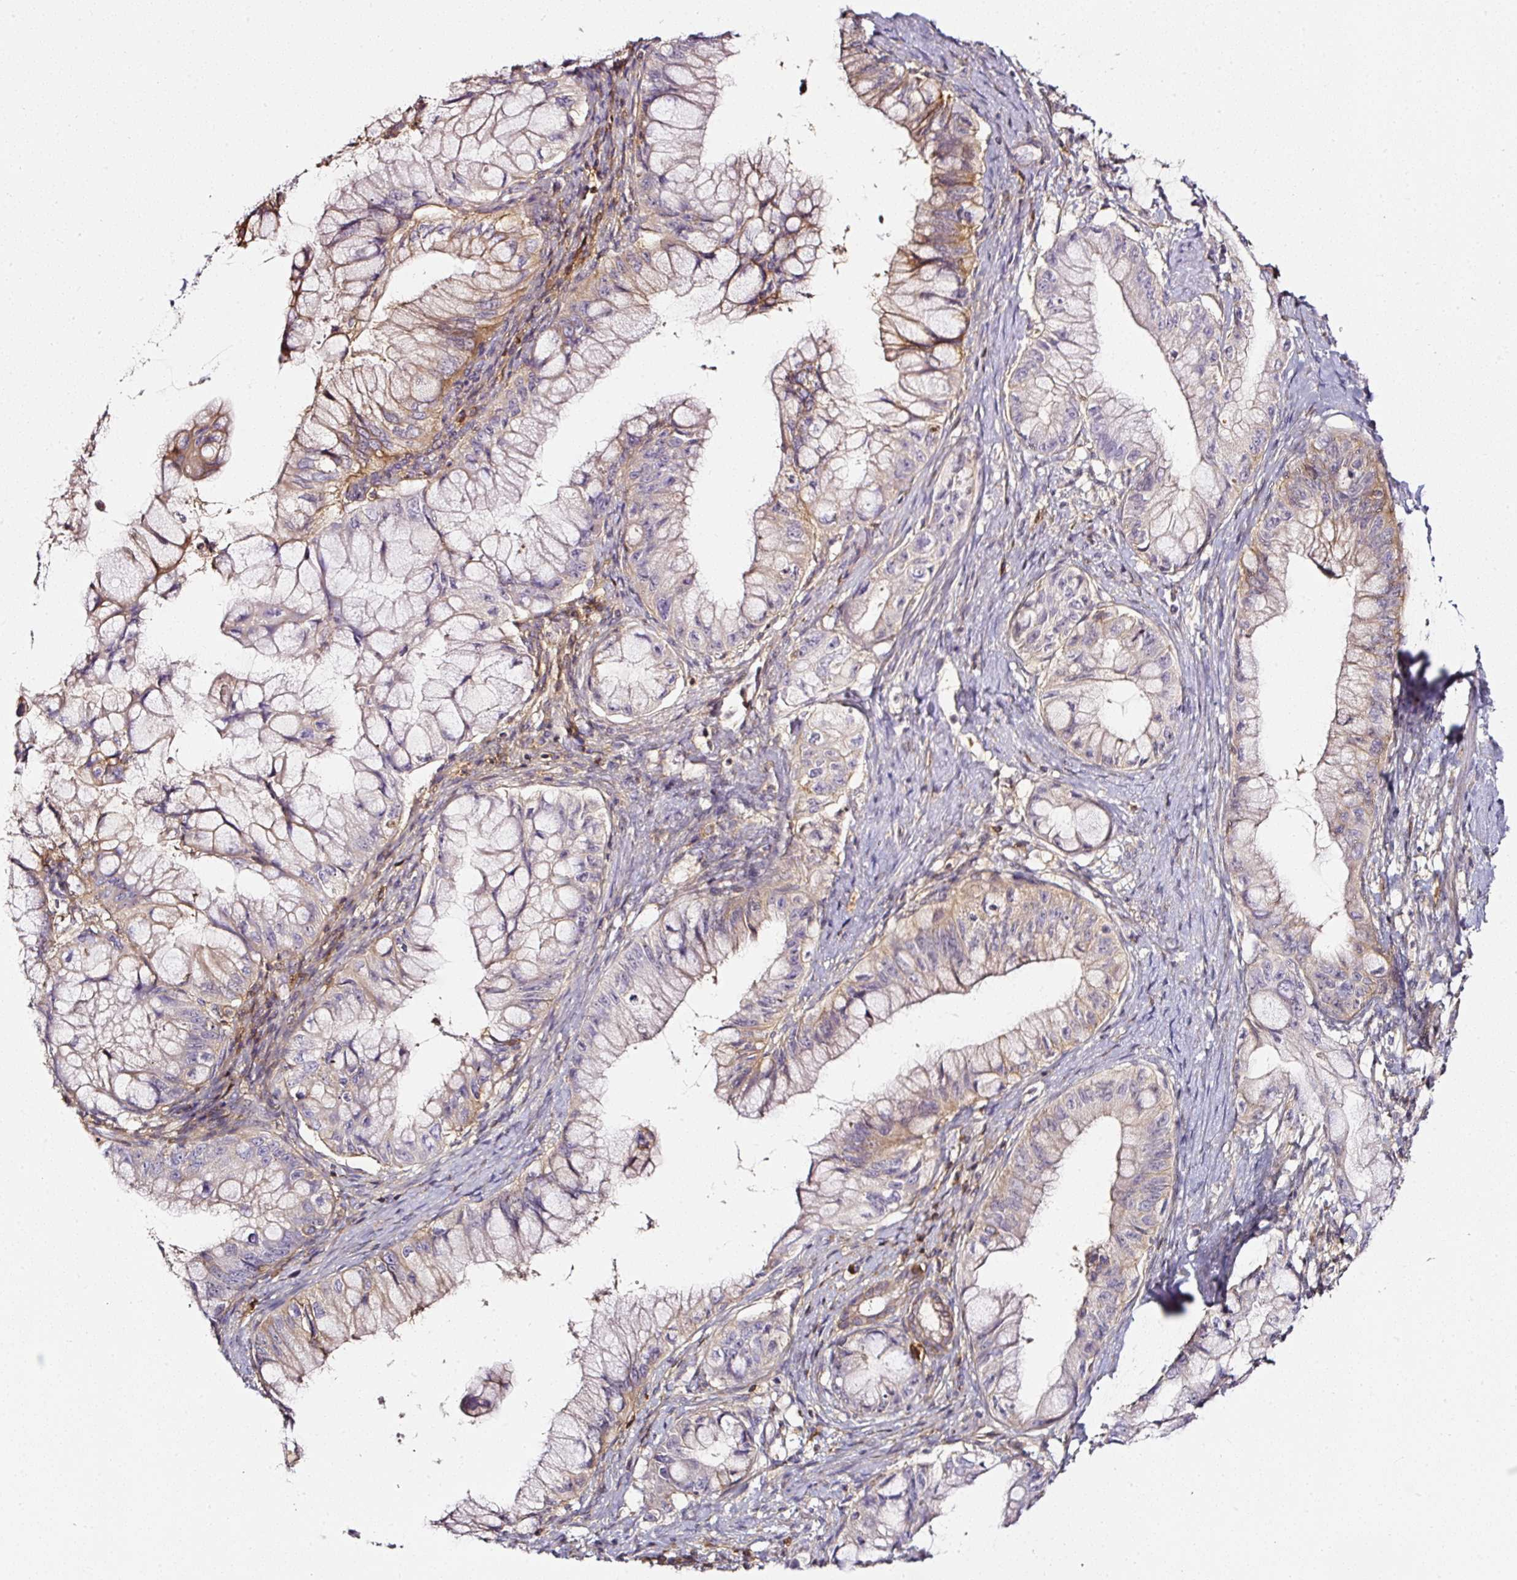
{"staining": {"intensity": "weak", "quantity": "25%-75%", "location": "cytoplasmic/membranous"}, "tissue": "pancreatic cancer", "cell_type": "Tumor cells", "image_type": "cancer", "snomed": [{"axis": "morphology", "description": "Adenocarcinoma, NOS"}, {"axis": "topography", "description": "Pancreas"}], "caption": "Immunohistochemical staining of adenocarcinoma (pancreatic) displays low levels of weak cytoplasmic/membranous protein positivity in about 25%-75% of tumor cells. (IHC, brightfield microscopy, high magnification).", "gene": "CD47", "patient": {"sex": "male", "age": 48}}